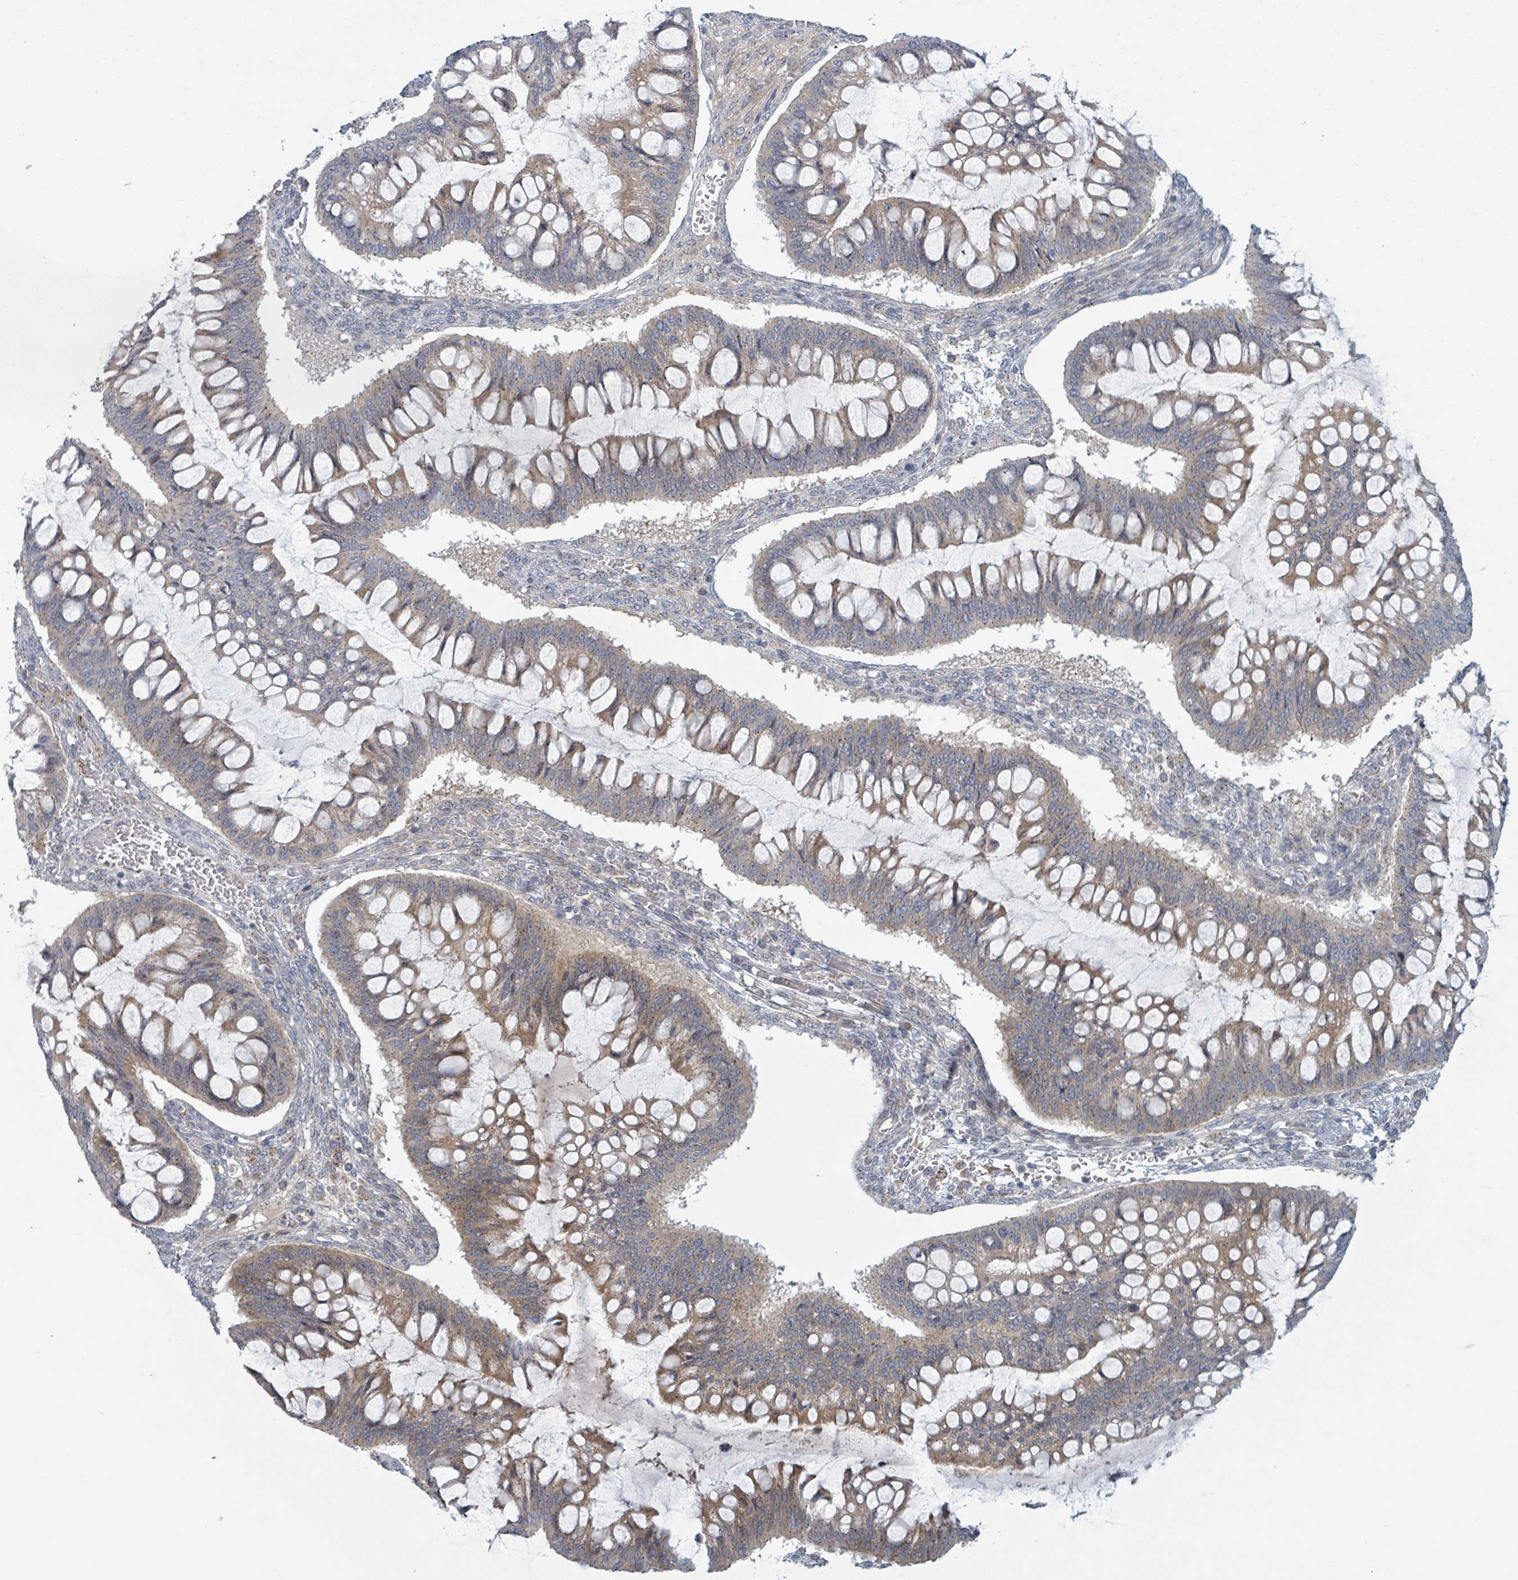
{"staining": {"intensity": "moderate", "quantity": "25%-75%", "location": "cytoplasmic/membranous"}, "tissue": "ovarian cancer", "cell_type": "Tumor cells", "image_type": "cancer", "snomed": [{"axis": "morphology", "description": "Cystadenocarcinoma, mucinous, NOS"}, {"axis": "topography", "description": "Ovary"}], "caption": "Human ovarian cancer stained with a protein marker reveals moderate staining in tumor cells.", "gene": "COL5A3", "patient": {"sex": "female", "age": 73}}